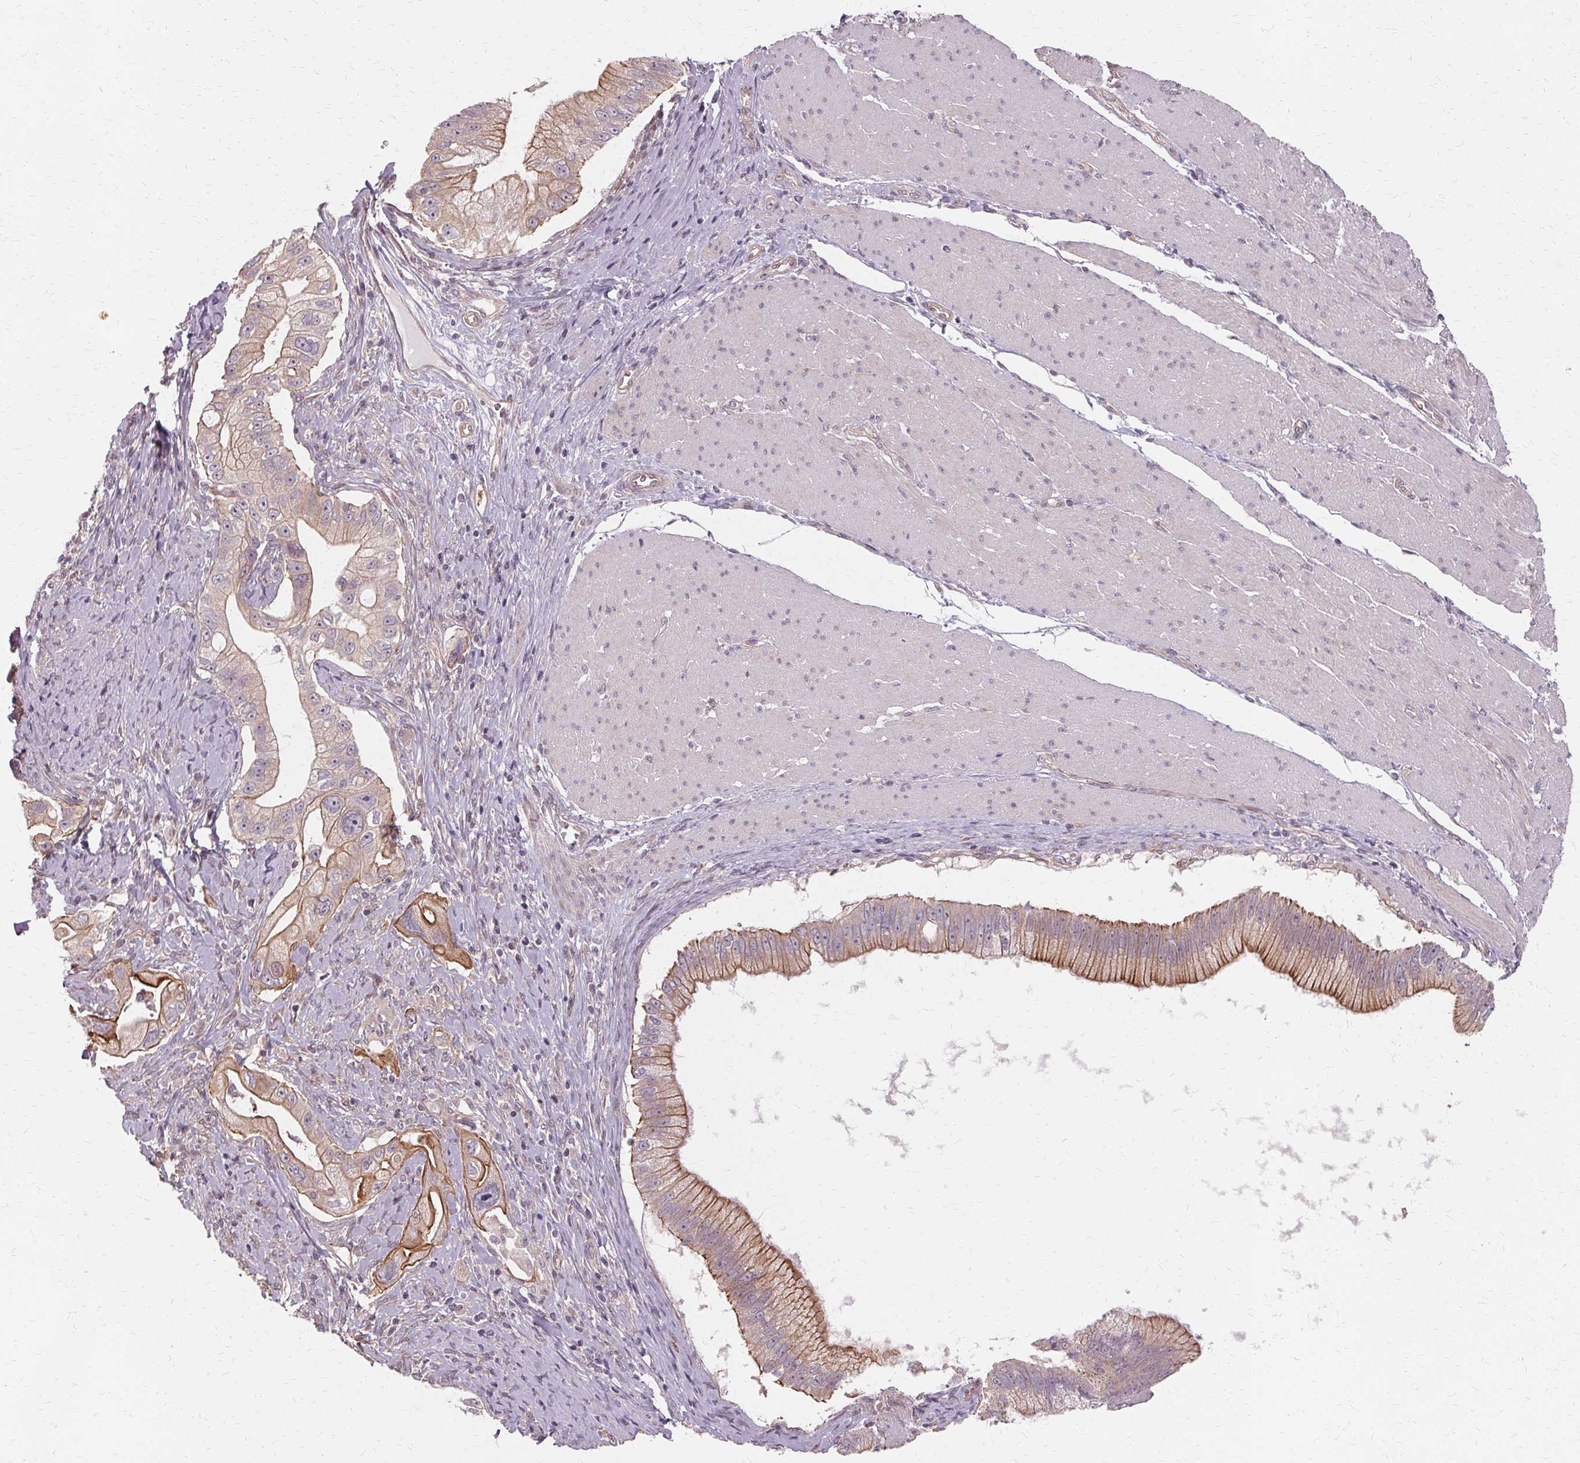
{"staining": {"intensity": "moderate", "quantity": "25%-75%", "location": "cytoplasmic/membranous"}, "tissue": "pancreatic cancer", "cell_type": "Tumor cells", "image_type": "cancer", "snomed": [{"axis": "morphology", "description": "Adenocarcinoma, NOS"}, {"axis": "topography", "description": "Pancreas"}], "caption": "This photomicrograph displays pancreatic adenocarcinoma stained with immunohistochemistry to label a protein in brown. The cytoplasmic/membranous of tumor cells show moderate positivity for the protein. Nuclei are counter-stained blue.", "gene": "USP8", "patient": {"sex": "male", "age": 70}}